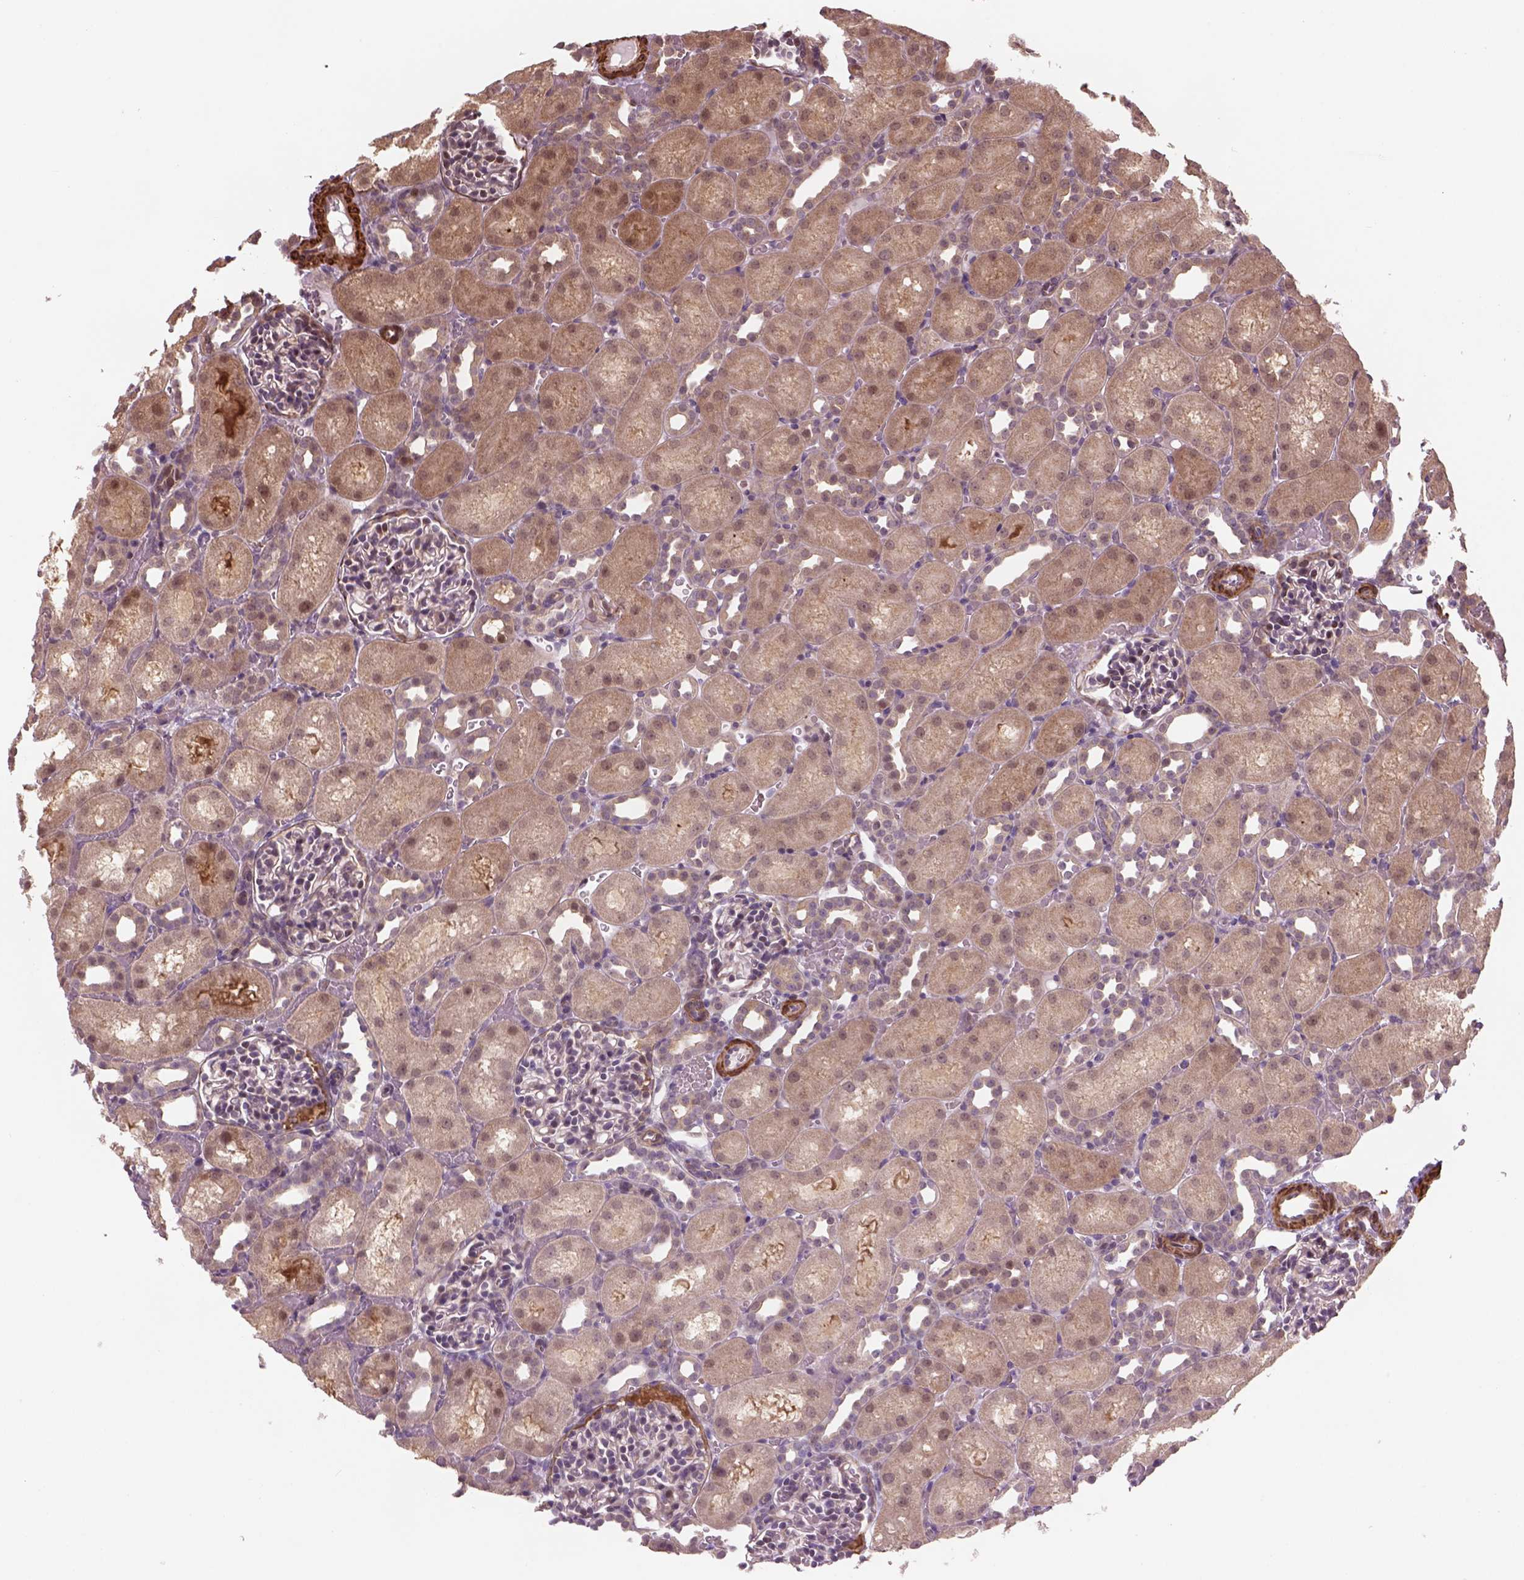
{"staining": {"intensity": "weak", "quantity": "25%-75%", "location": "cytoplasmic/membranous,nuclear"}, "tissue": "kidney", "cell_type": "Cells in glomeruli", "image_type": "normal", "snomed": [{"axis": "morphology", "description": "Normal tissue, NOS"}, {"axis": "topography", "description": "Kidney"}], "caption": "Brown immunohistochemical staining in benign kidney reveals weak cytoplasmic/membranous,nuclear staining in about 25%-75% of cells in glomeruli.", "gene": "PSMD11", "patient": {"sex": "male", "age": 1}}